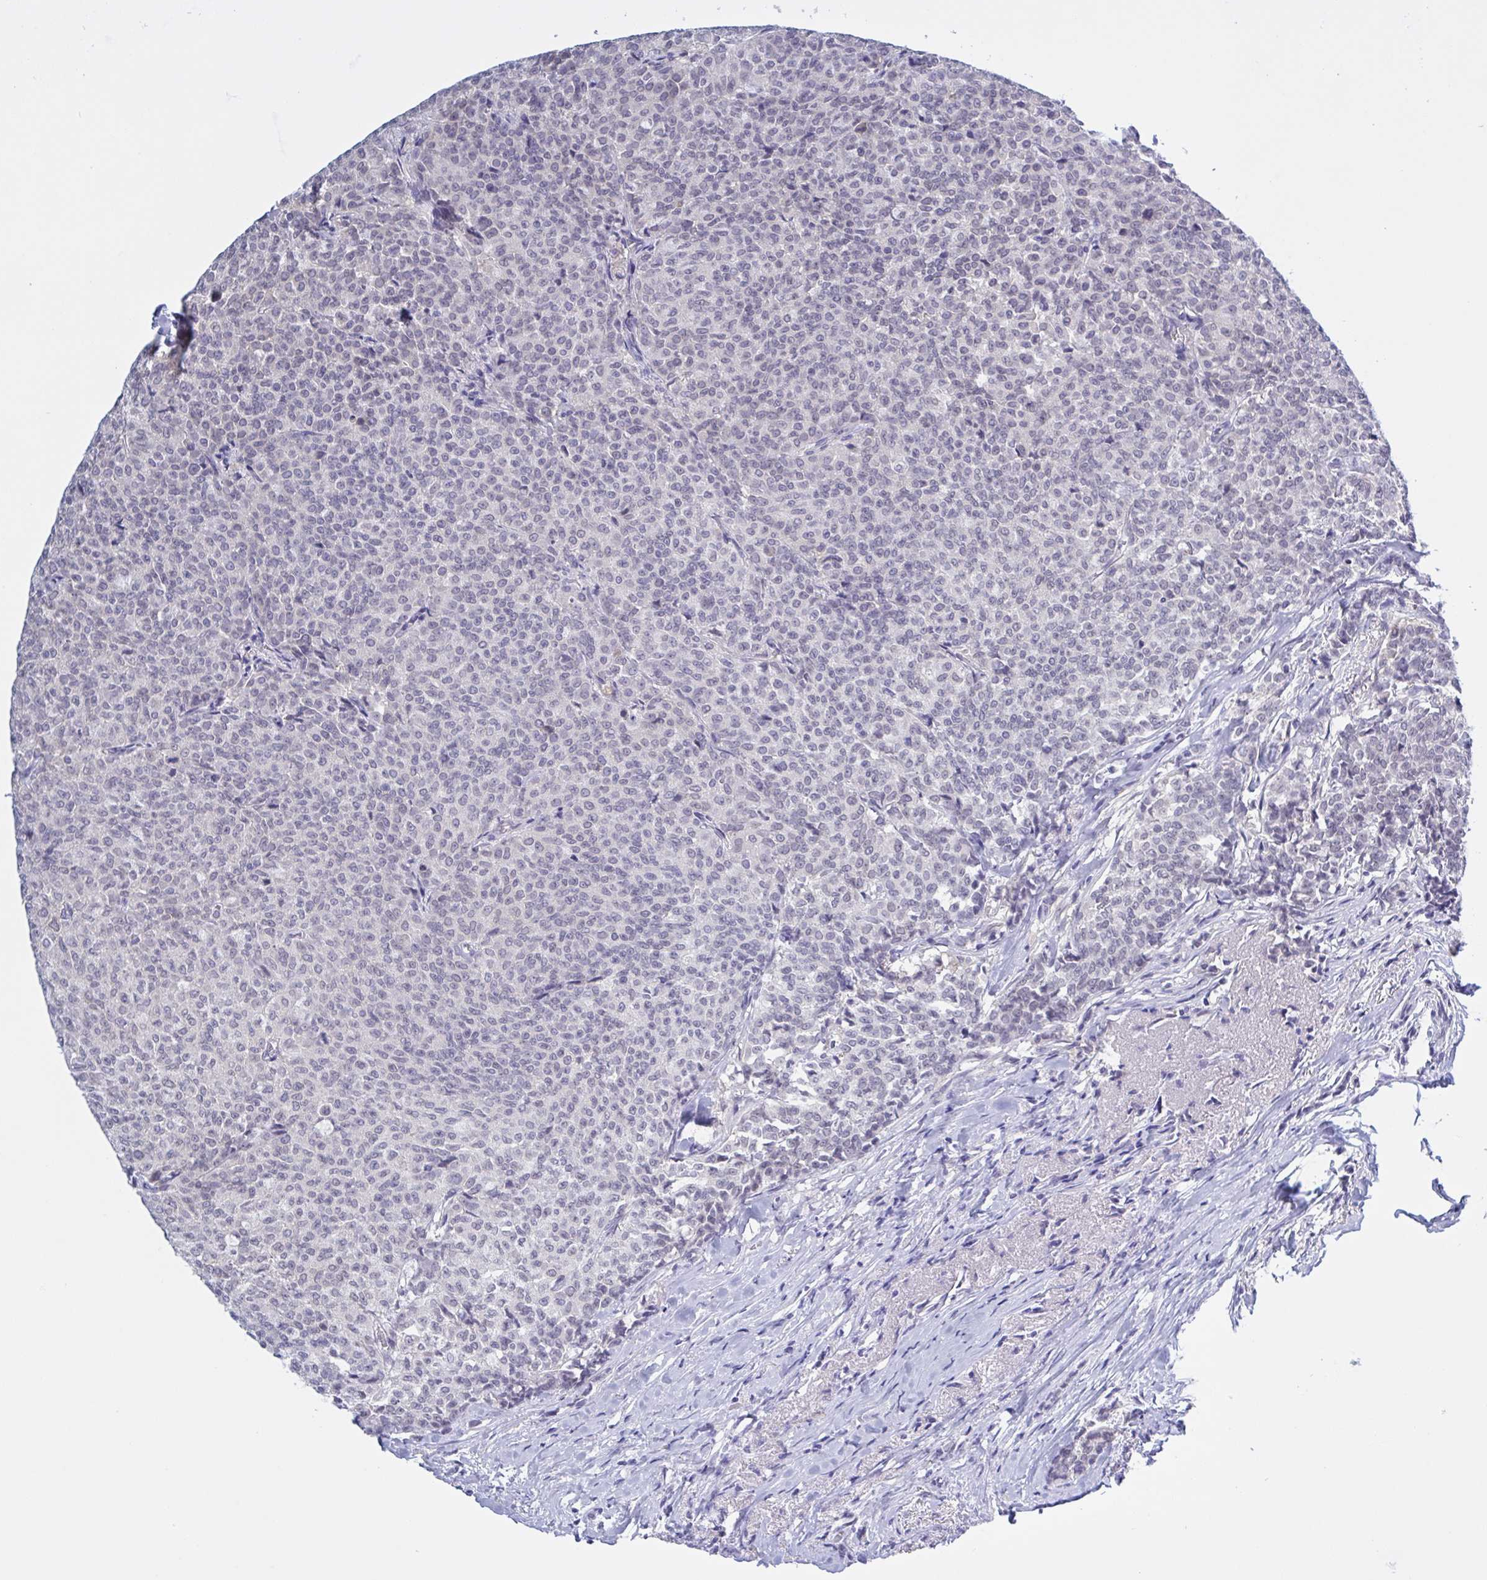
{"staining": {"intensity": "negative", "quantity": "none", "location": "none"}, "tissue": "breast cancer", "cell_type": "Tumor cells", "image_type": "cancer", "snomed": [{"axis": "morphology", "description": "Duct carcinoma"}, {"axis": "topography", "description": "Breast"}], "caption": "The image reveals no significant expression in tumor cells of breast cancer (invasive ductal carcinoma).", "gene": "SERPINB13", "patient": {"sex": "female", "age": 91}}